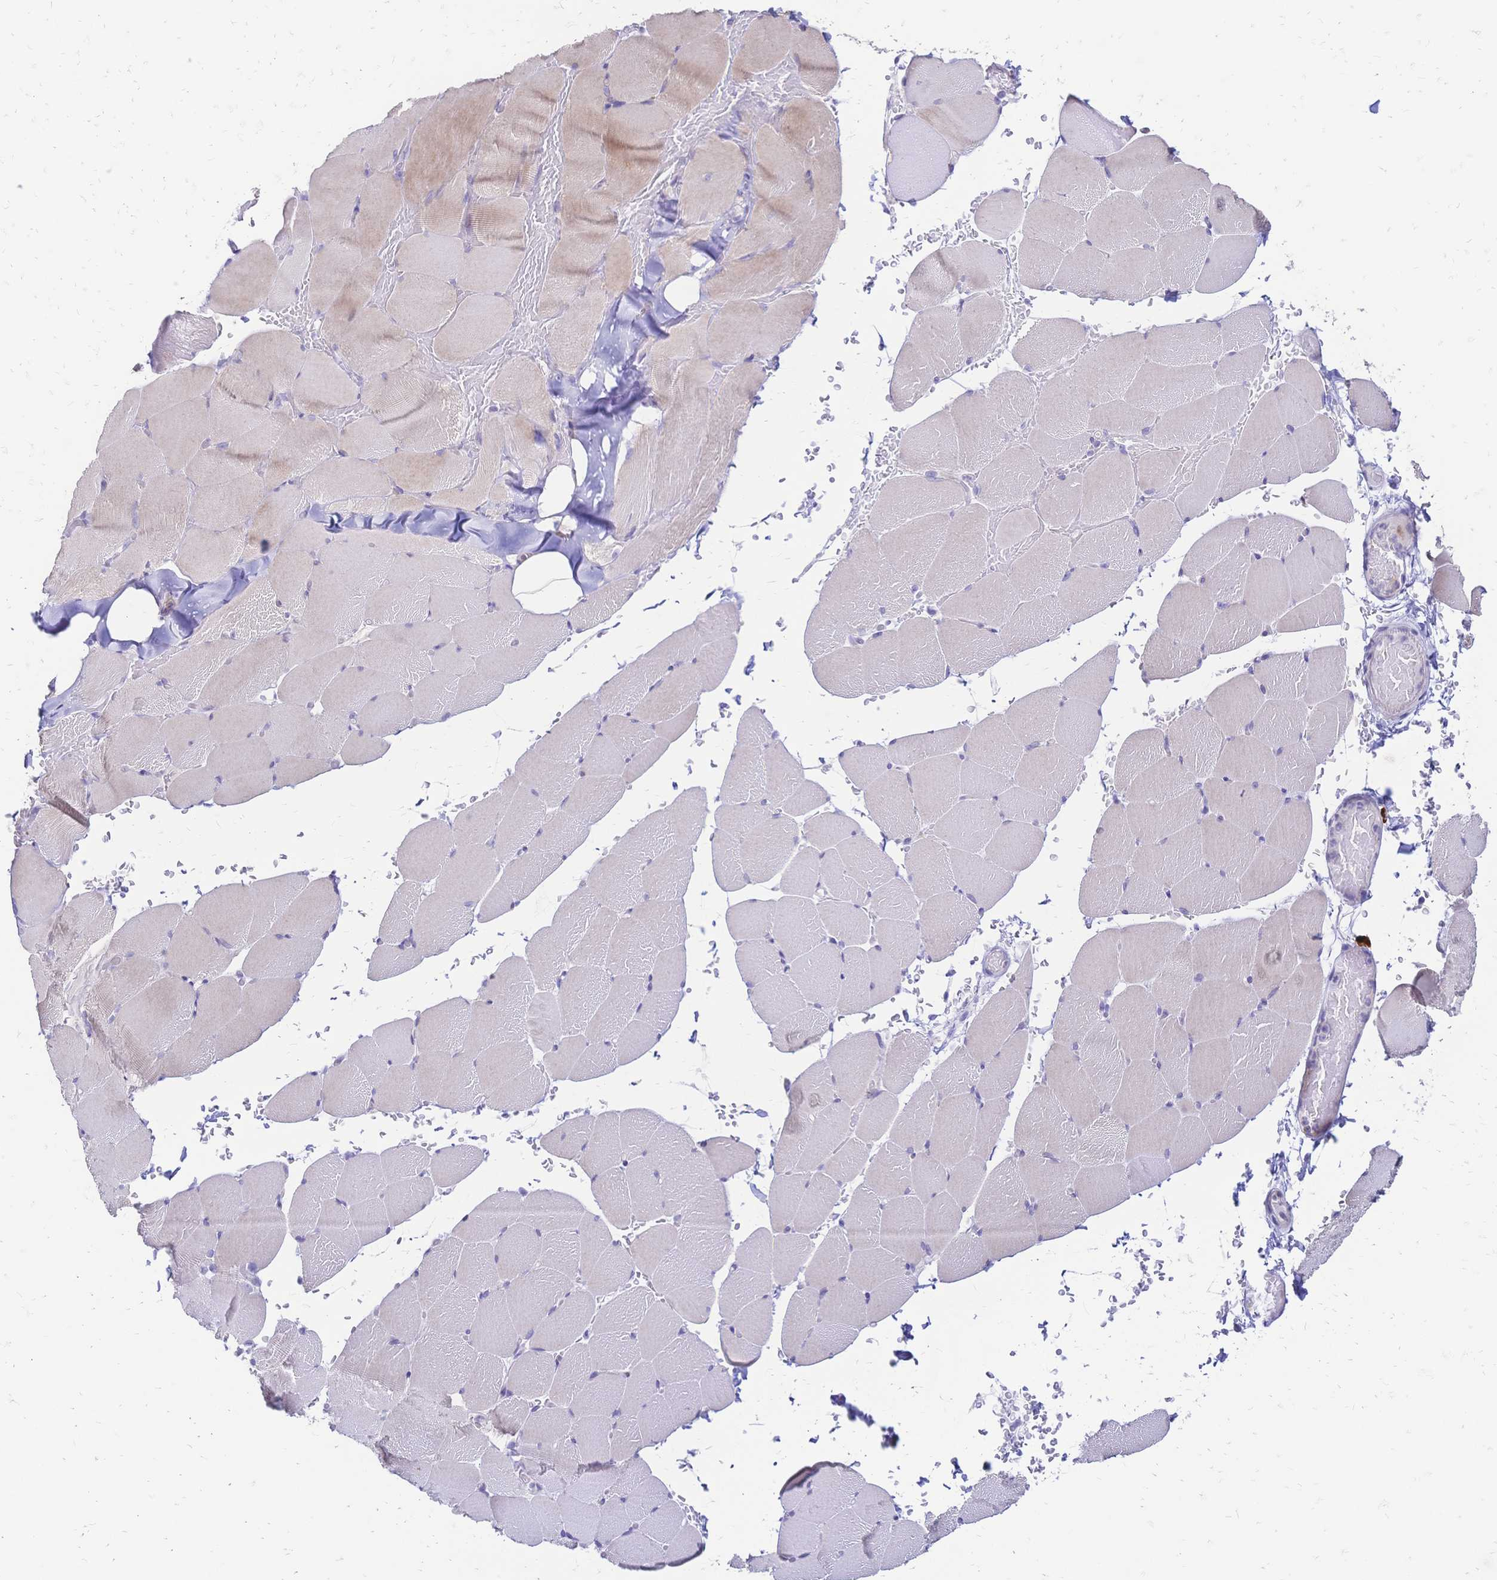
{"staining": {"intensity": "weak", "quantity": "<25%", "location": "cytoplasmic/membranous"}, "tissue": "skeletal muscle", "cell_type": "Myocytes", "image_type": "normal", "snomed": [{"axis": "morphology", "description": "Normal tissue, NOS"}, {"axis": "topography", "description": "Skeletal muscle"}], "caption": "High magnification brightfield microscopy of benign skeletal muscle stained with DAB (3,3'-diaminobenzidine) (brown) and counterstained with hematoxylin (blue): myocytes show no significant expression. (DAB (3,3'-diaminobenzidine) immunohistochemistry (IHC) with hematoxylin counter stain).", "gene": "IL2RA", "patient": {"sex": "female", "age": 37}}